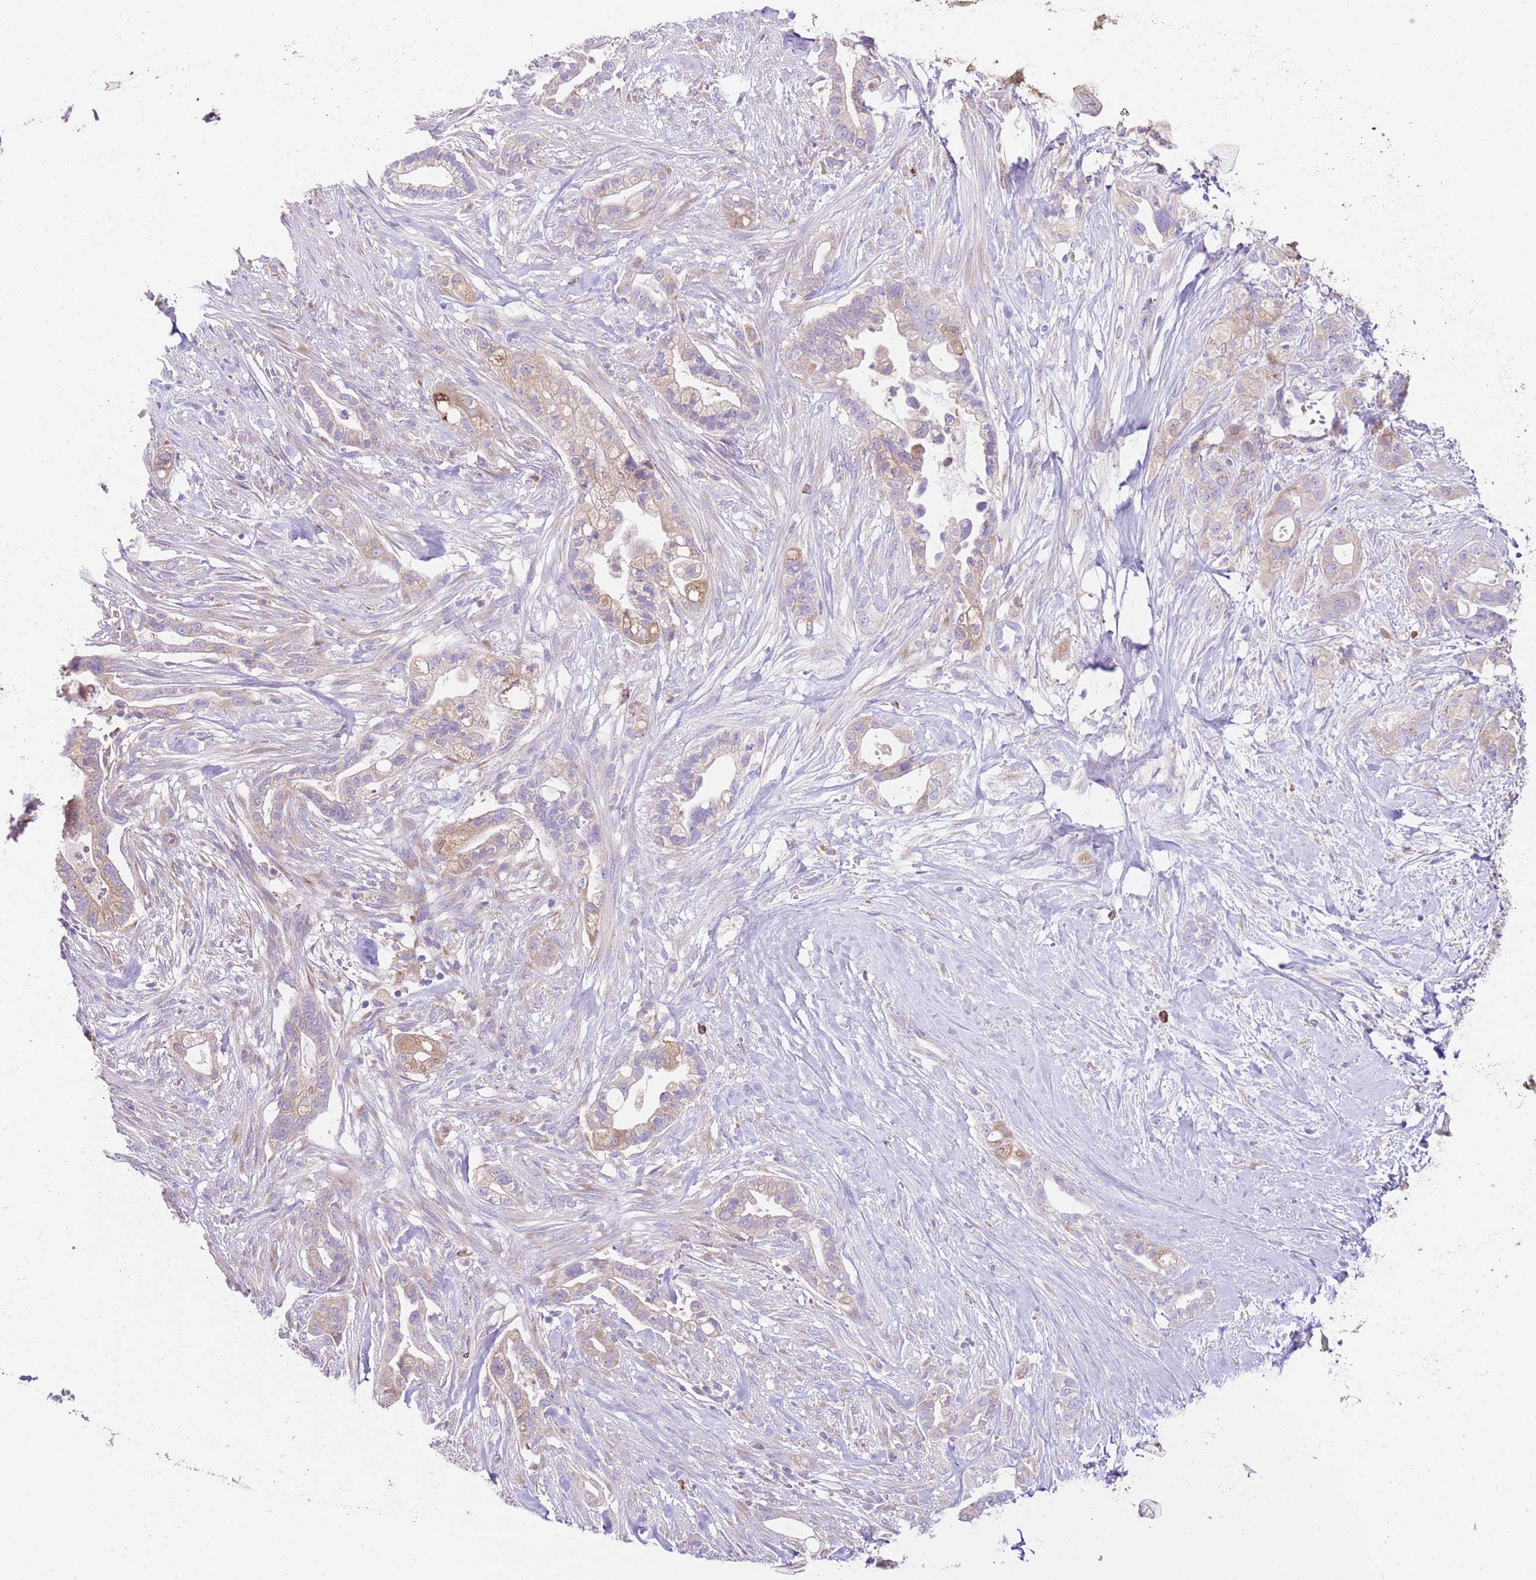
{"staining": {"intensity": "moderate", "quantity": "25%-75%", "location": "cytoplasmic/membranous"}, "tissue": "pancreatic cancer", "cell_type": "Tumor cells", "image_type": "cancer", "snomed": [{"axis": "morphology", "description": "Adenocarcinoma, NOS"}, {"axis": "topography", "description": "Pancreas"}], "caption": "Immunohistochemical staining of human adenocarcinoma (pancreatic) shows medium levels of moderate cytoplasmic/membranous protein positivity in about 25%-75% of tumor cells.", "gene": "RPS10", "patient": {"sex": "male", "age": 44}}